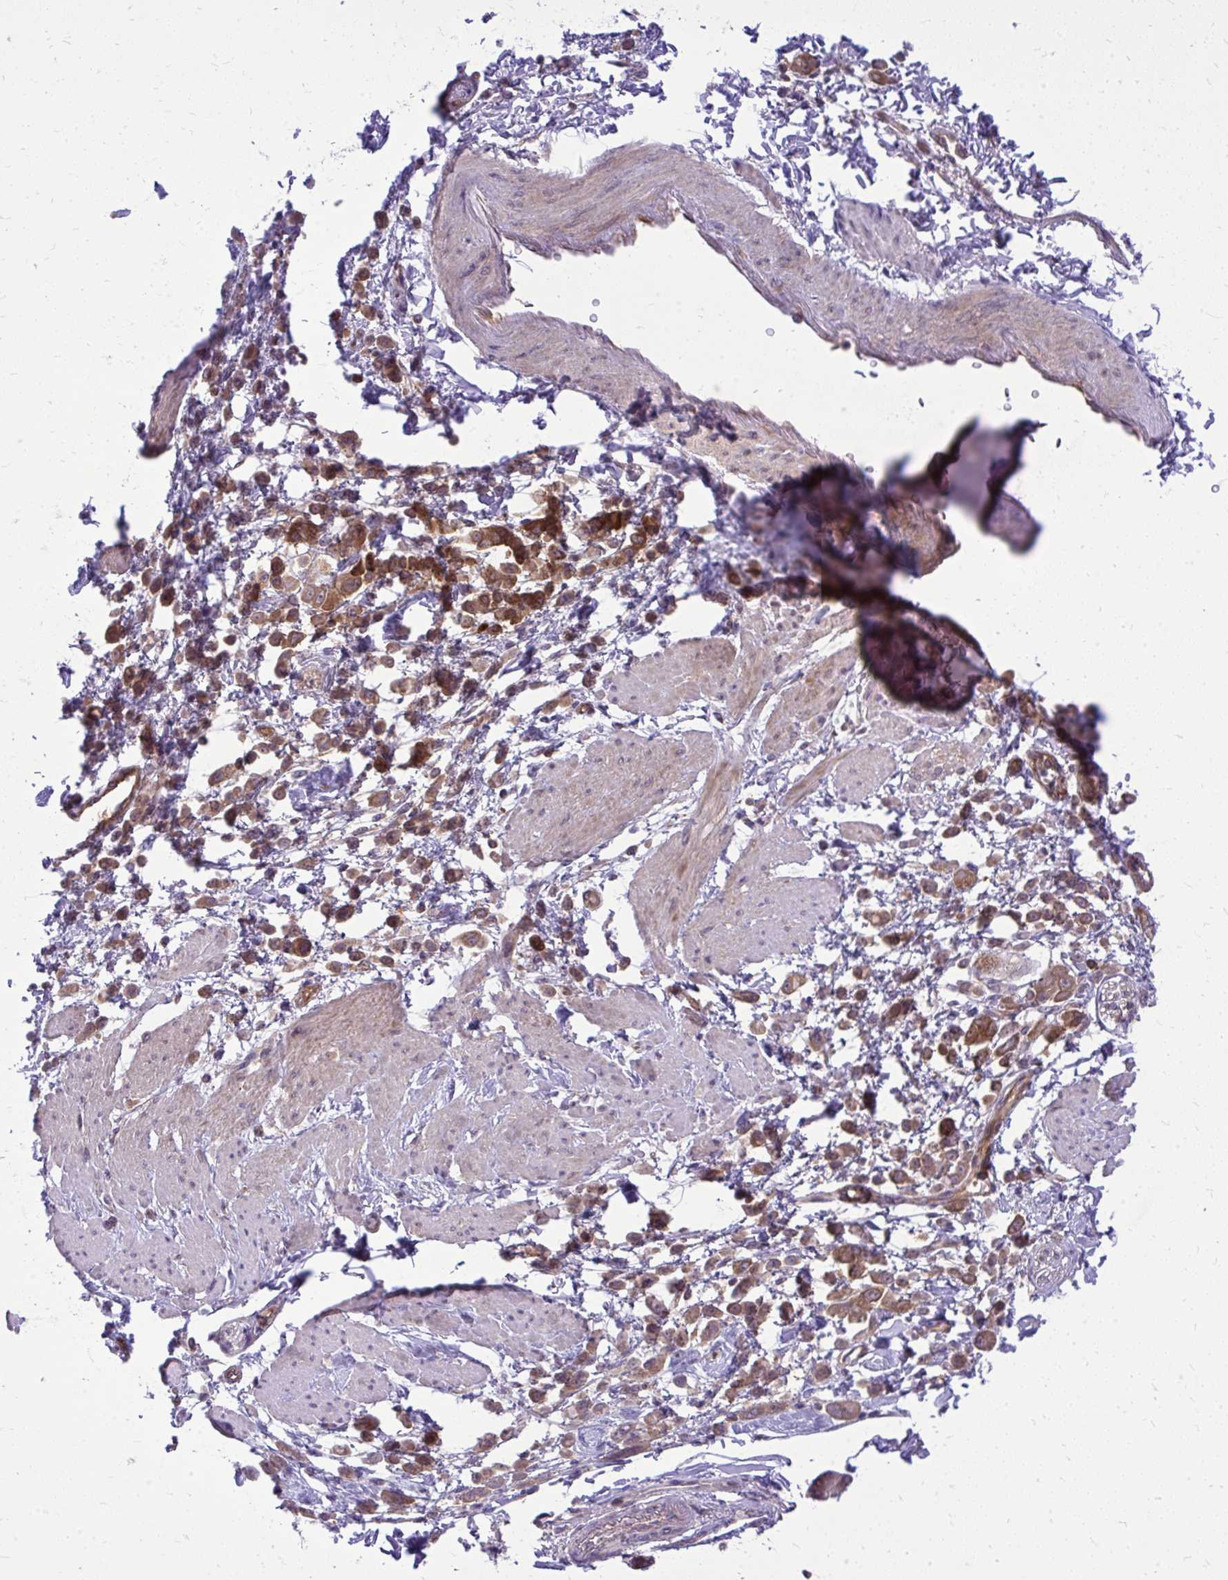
{"staining": {"intensity": "moderate", "quantity": ">75%", "location": "cytoplasmic/membranous"}, "tissue": "pancreatic cancer", "cell_type": "Tumor cells", "image_type": "cancer", "snomed": [{"axis": "morphology", "description": "Normal tissue, NOS"}, {"axis": "morphology", "description": "Adenocarcinoma, NOS"}, {"axis": "topography", "description": "Pancreas"}], "caption": "Adenocarcinoma (pancreatic) stained with DAB (3,3'-diaminobenzidine) immunohistochemistry shows medium levels of moderate cytoplasmic/membranous expression in approximately >75% of tumor cells. (IHC, brightfield microscopy, high magnification).", "gene": "PPP5C", "patient": {"sex": "female", "age": 64}}